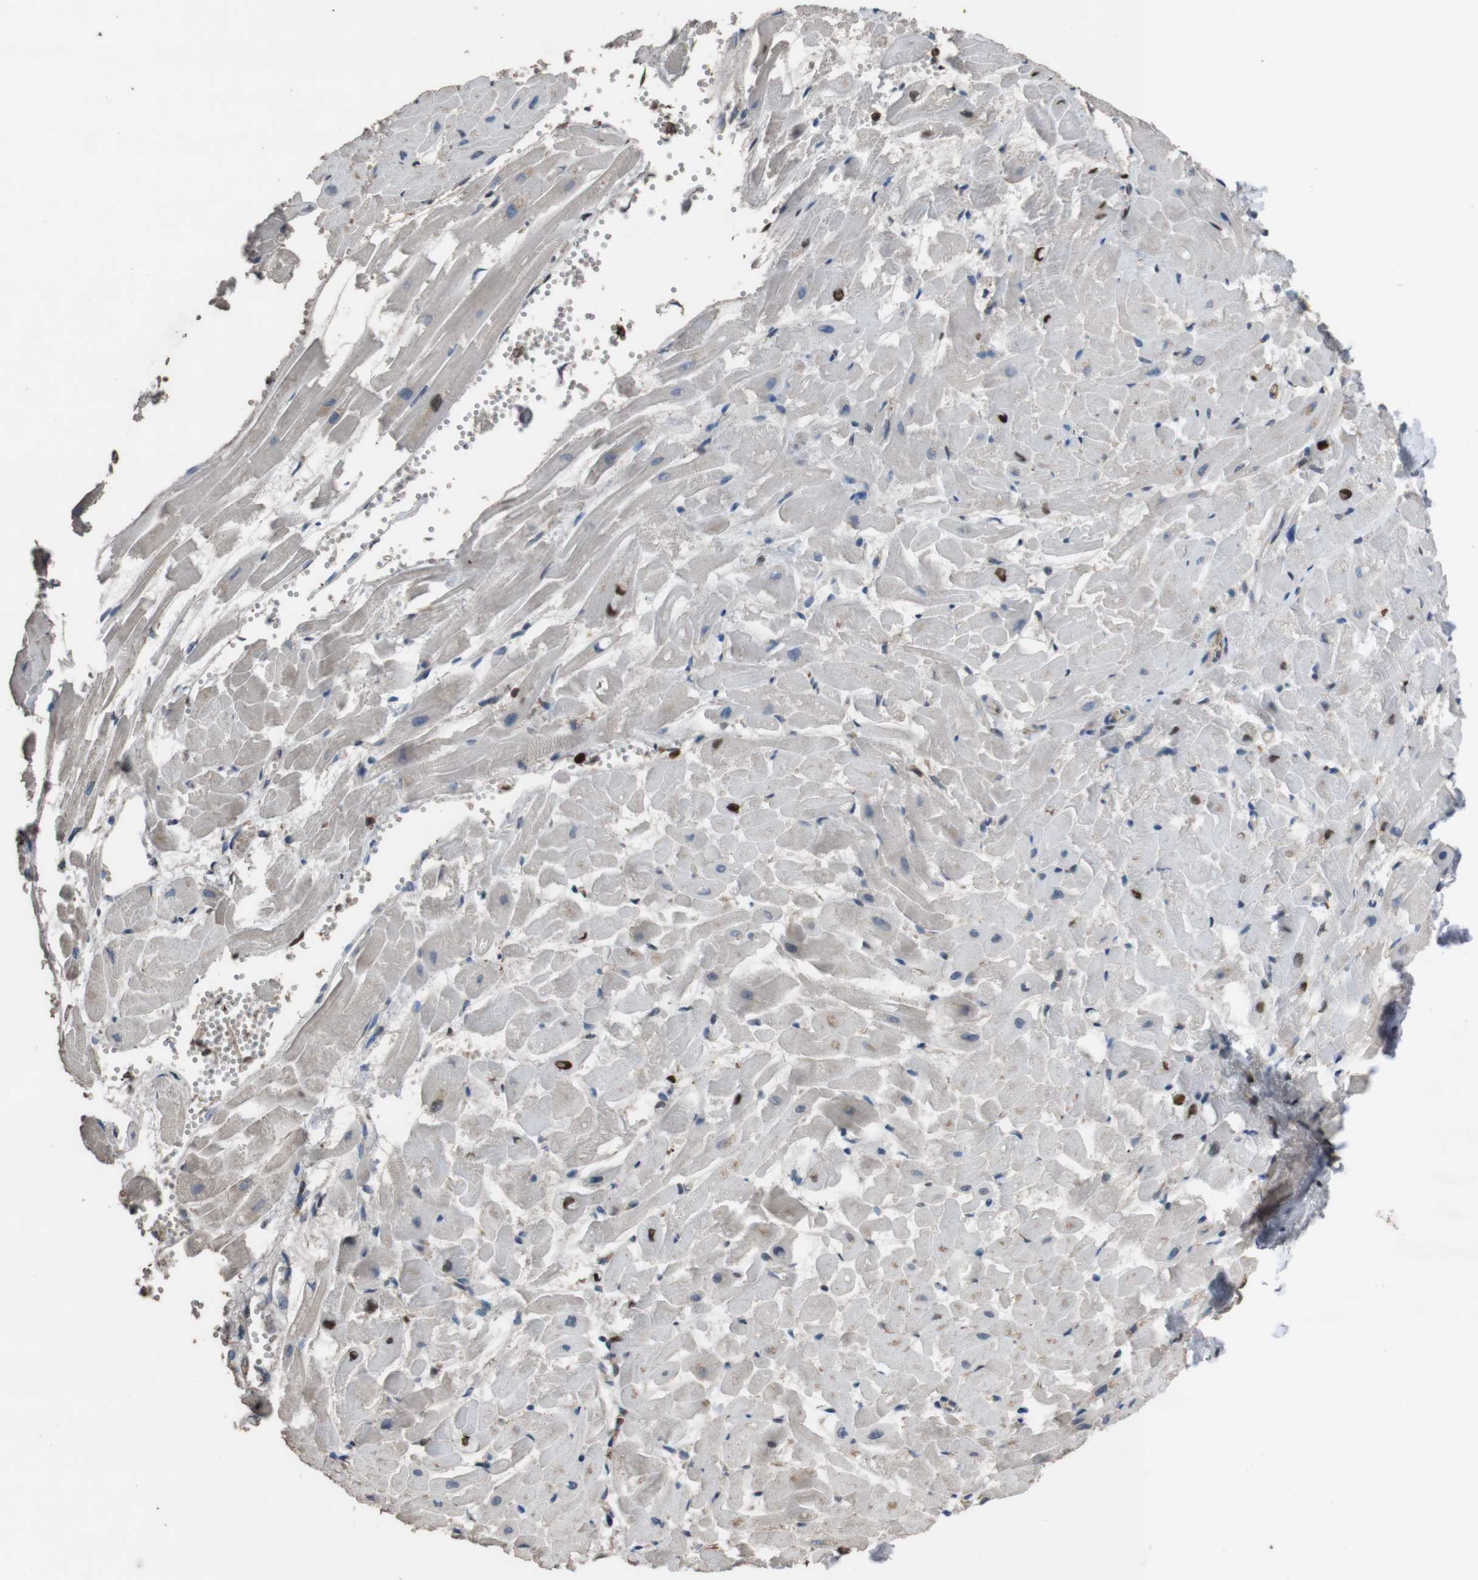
{"staining": {"intensity": "moderate", "quantity": "<25%", "location": "nuclear"}, "tissue": "heart muscle", "cell_type": "Cardiomyocytes", "image_type": "normal", "snomed": [{"axis": "morphology", "description": "Normal tissue, NOS"}, {"axis": "topography", "description": "Heart"}], "caption": "Immunohistochemistry (IHC) photomicrograph of unremarkable heart muscle stained for a protein (brown), which displays low levels of moderate nuclear staining in approximately <25% of cardiomyocytes.", "gene": "SUB1", "patient": {"sex": "female", "age": 19}}